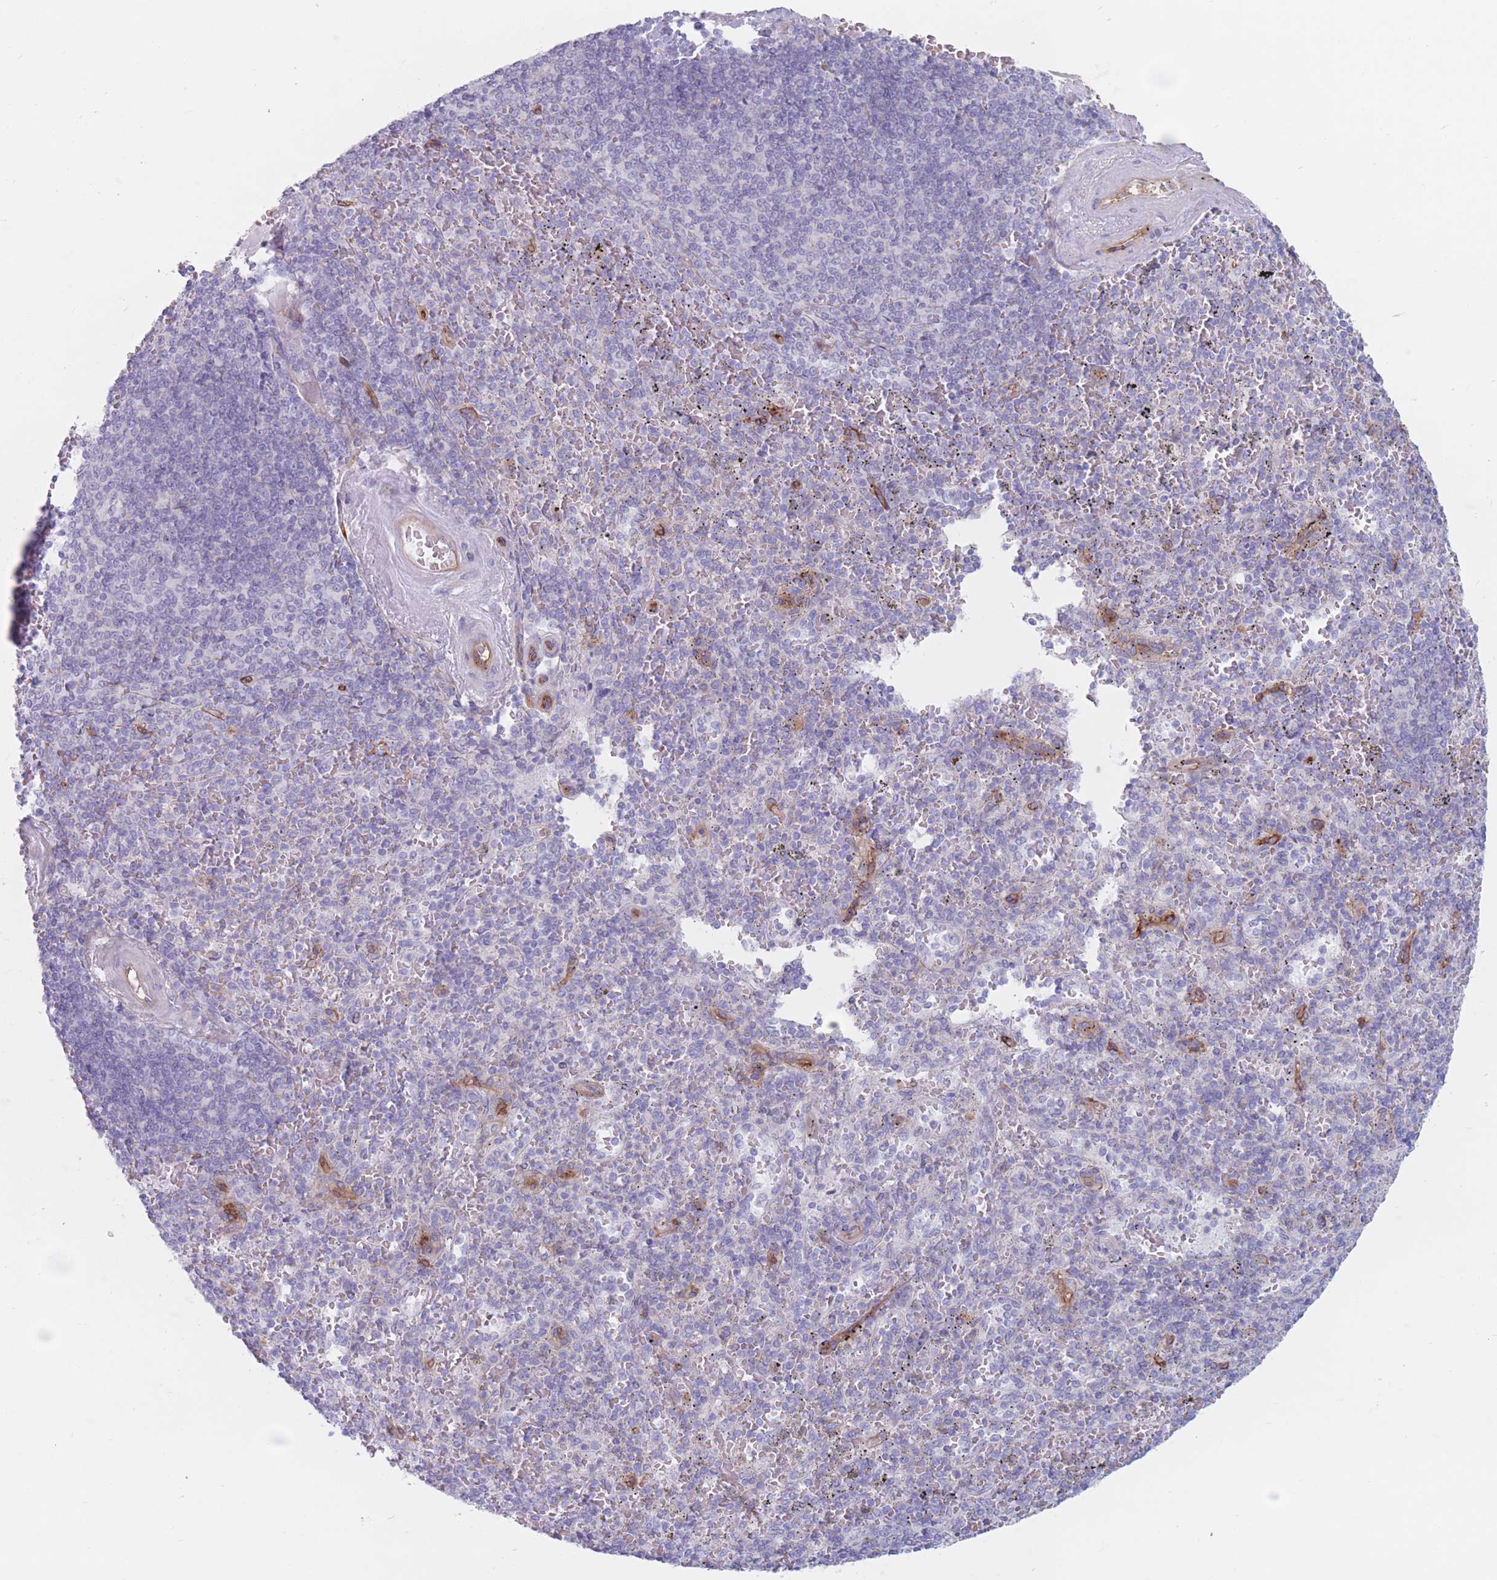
{"staining": {"intensity": "negative", "quantity": "none", "location": "none"}, "tissue": "spleen", "cell_type": "Cells in red pulp", "image_type": "normal", "snomed": [{"axis": "morphology", "description": "Normal tissue, NOS"}, {"axis": "topography", "description": "Spleen"}], "caption": "DAB (3,3'-diaminobenzidine) immunohistochemical staining of benign human spleen reveals no significant positivity in cells in red pulp.", "gene": "PLPP1", "patient": {"sex": "male", "age": 82}}